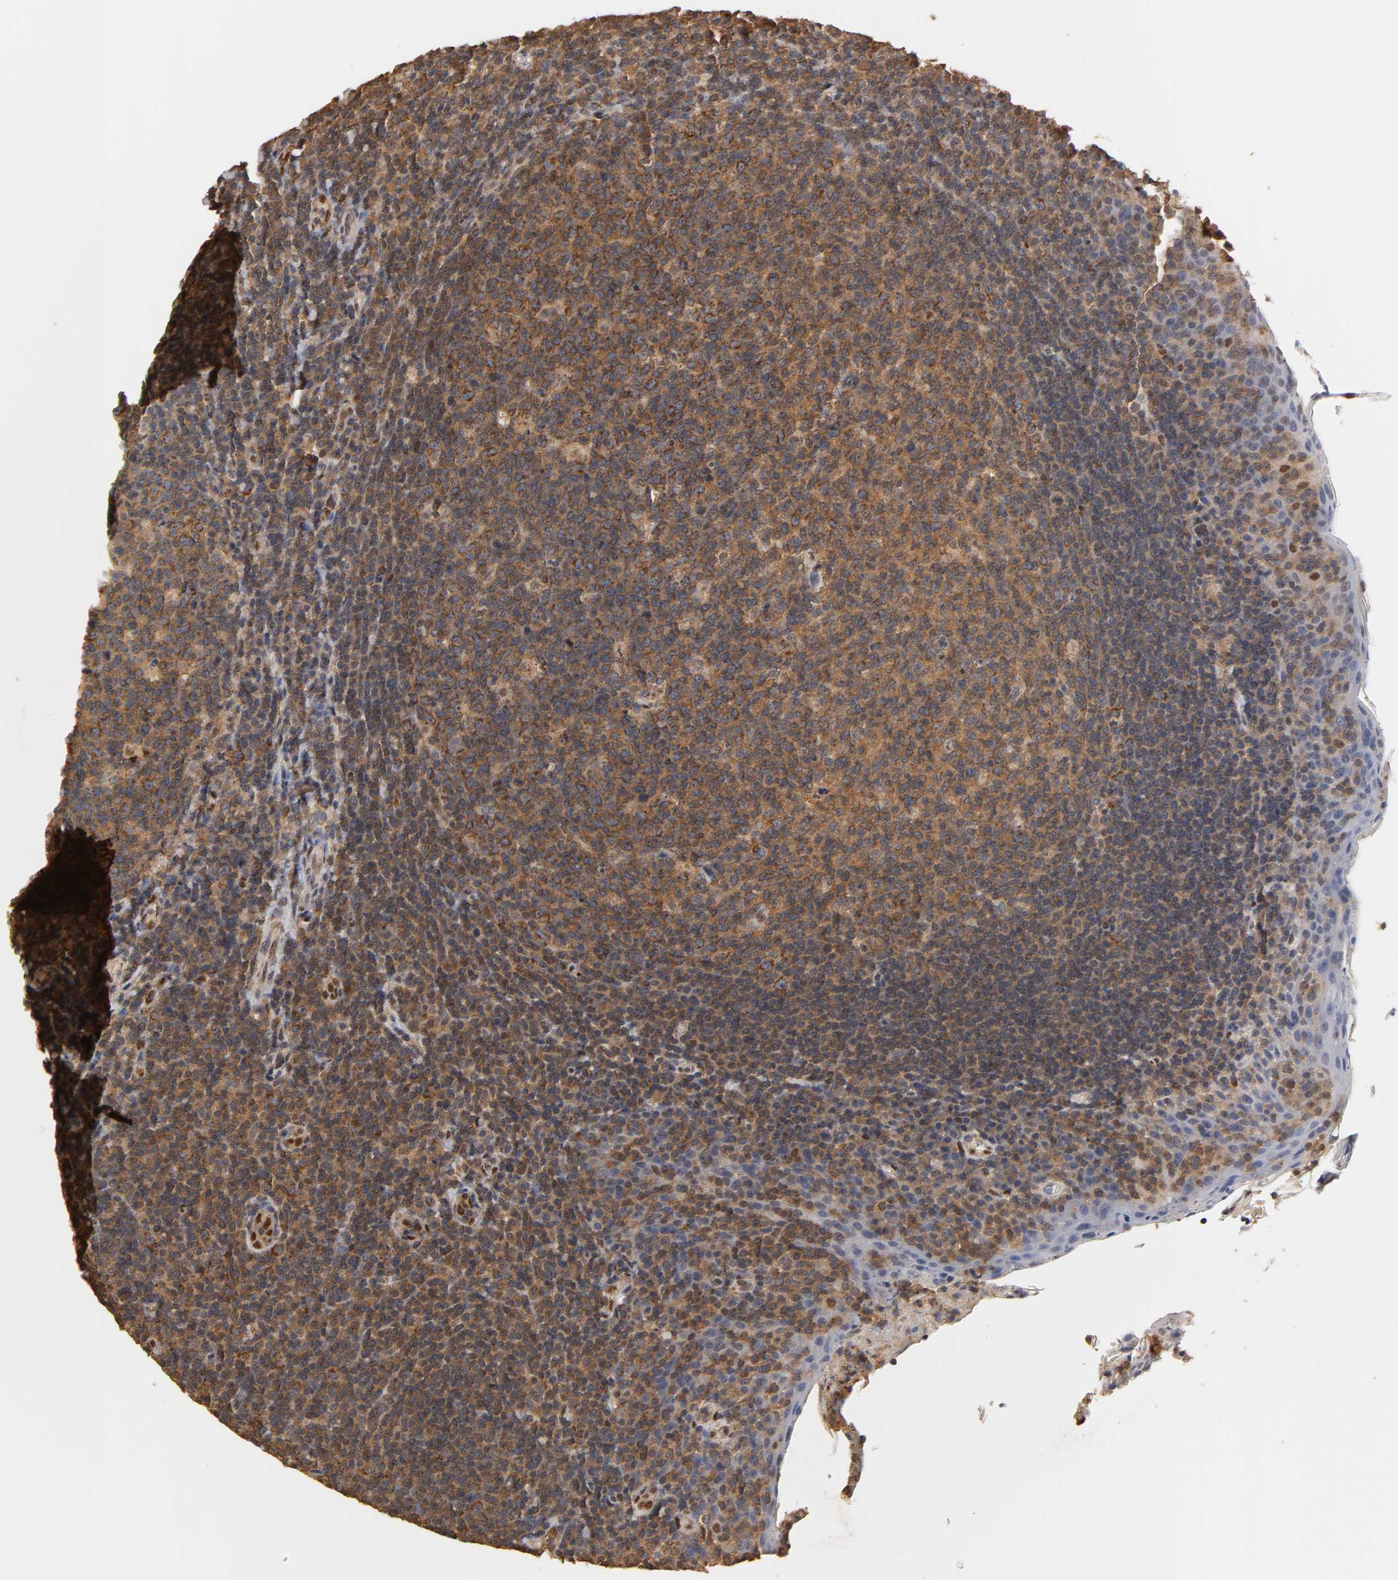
{"staining": {"intensity": "strong", "quantity": ">75%", "location": "cytoplasmic/membranous"}, "tissue": "tonsil", "cell_type": "Germinal center cells", "image_type": "normal", "snomed": [{"axis": "morphology", "description": "Normal tissue, NOS"}, {"axis": "topography", "description": "Tonsil"}], "caption": "Strong cytoplasmic/membranous staining for a protein is identified in approximately >75% of germinal center cells of benign tonsil using IHC.", "gene": "PKN1", "patient": {"sex": "male", "age": 17}}